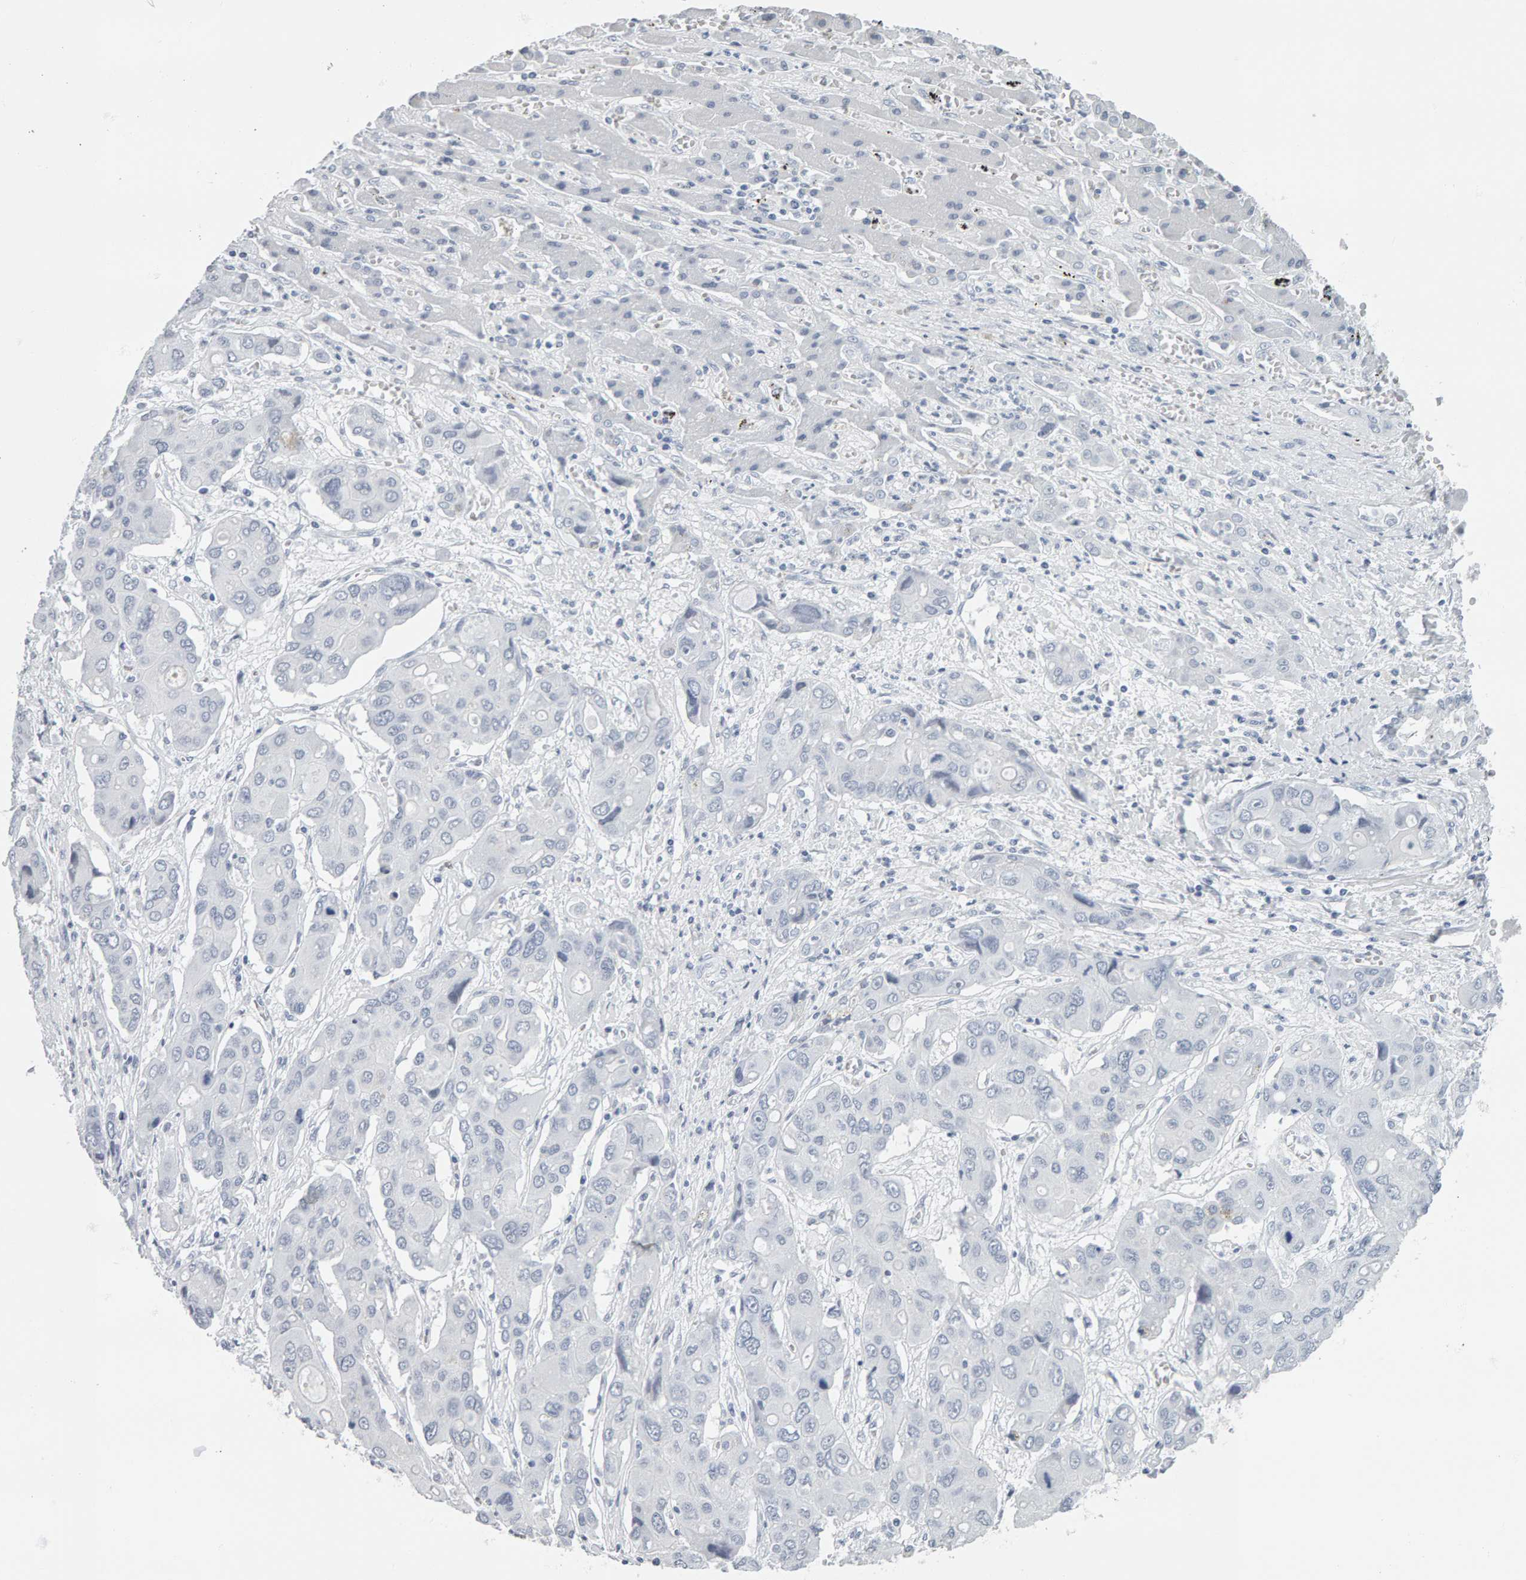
{"staining": {"intensity": "negative", "quantity": "none", "location": "none"}, "tissue": "liver cancer", "cell_type": "Tumor cells", "image_type": "cancer", "snomed": [{"axis": "morphology", "description": "Cholangiocarcinoma"}, {"axis": "topography", "description": "Liver"}], "caption": "IHC micrograph of neoplastic tissue: liver cancer stained with DAB reveals no significant protein staining in tumor cells. (Immunohistochemistry, brightfield microscopy, high magnification).", "gene": "SPACA3", "patient": {"sex": "male", "age": 67}}